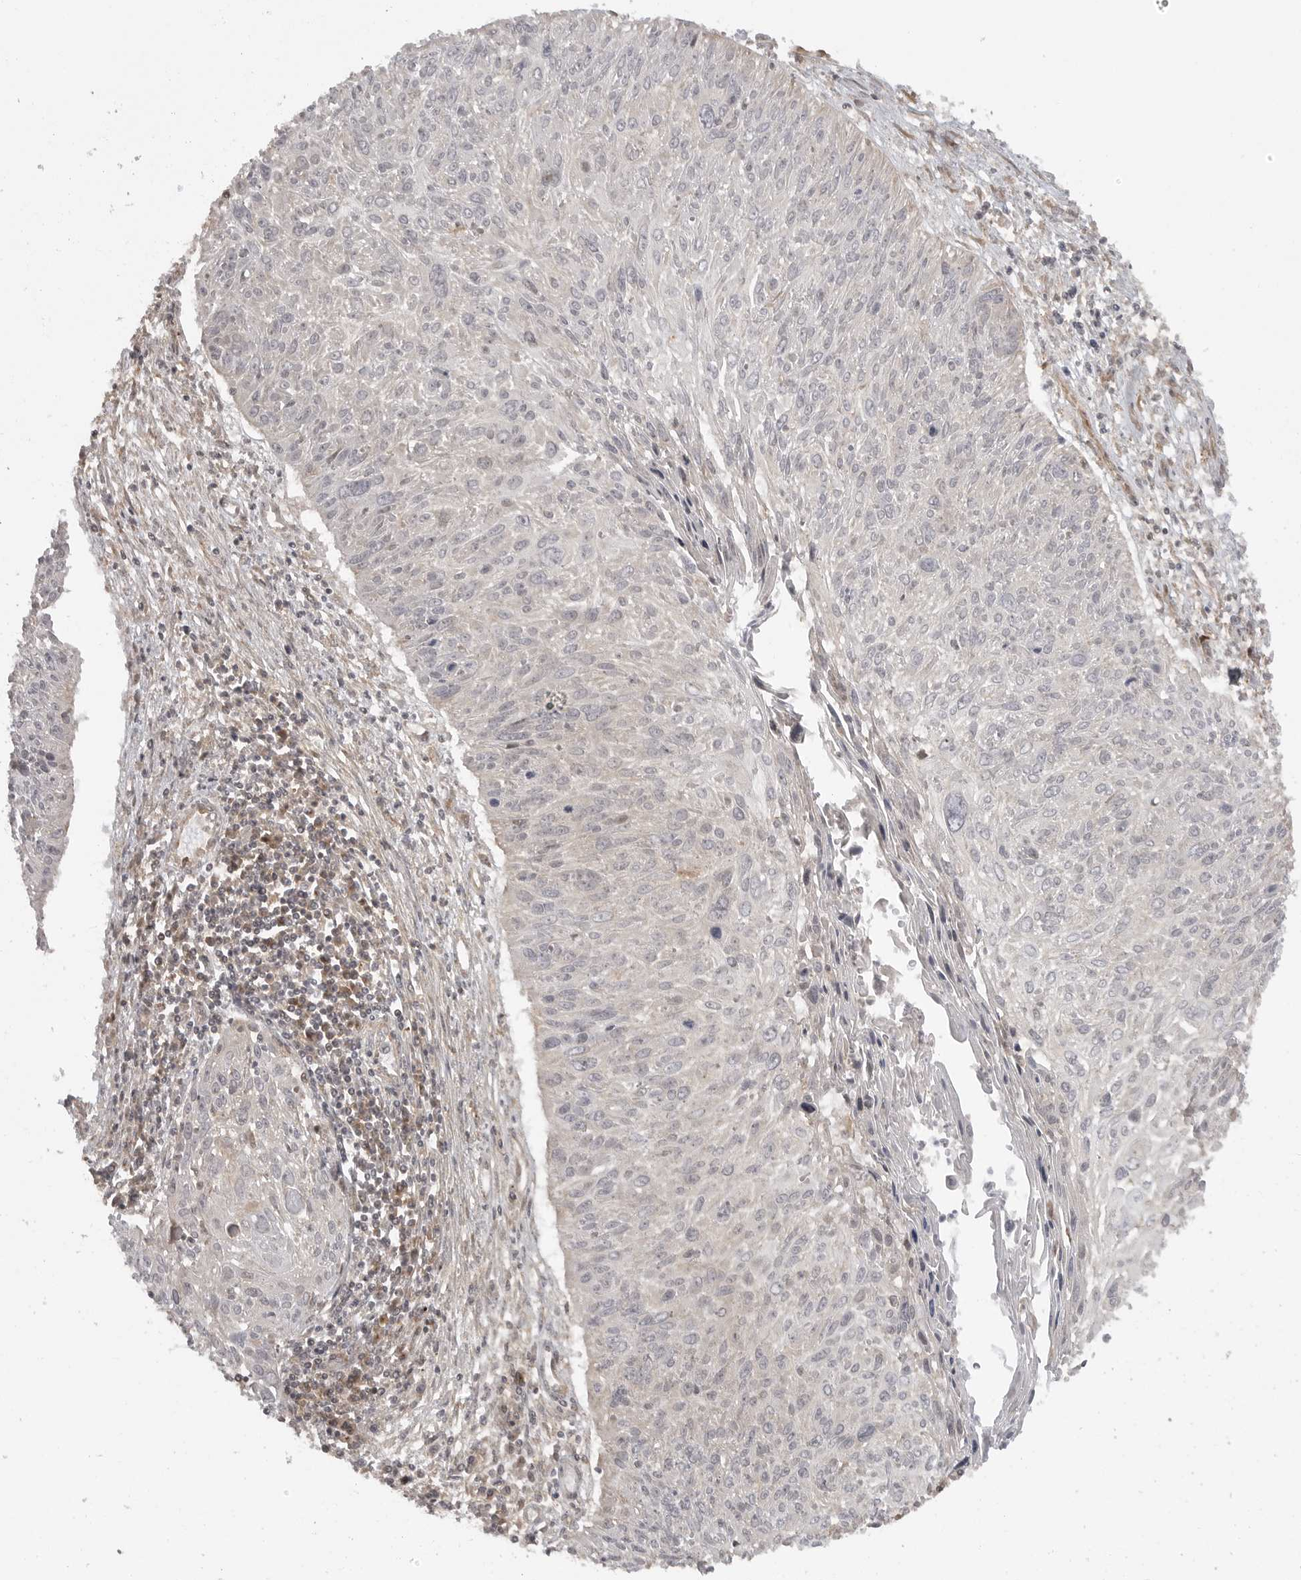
{"staining": {"intensity": "negative", "quantity": "none", "location": "none"}, "tissue": "cervical cancer", "cell_type": "Tumor cells", "image_type": "cancer", "snomed": [{"axis": "morphology", "description": "Squamous cell carcinoma, NOS"}, {"axis": "topography", "description": "Cervix"}], "caption": "DAB immunohistochemical staining of human cervical cancer (squamous cell carcinoma) reveals no significant positivity in tumor cells.", "gene": "FAT3", "patient": {"sex": "female", "age": 51}}